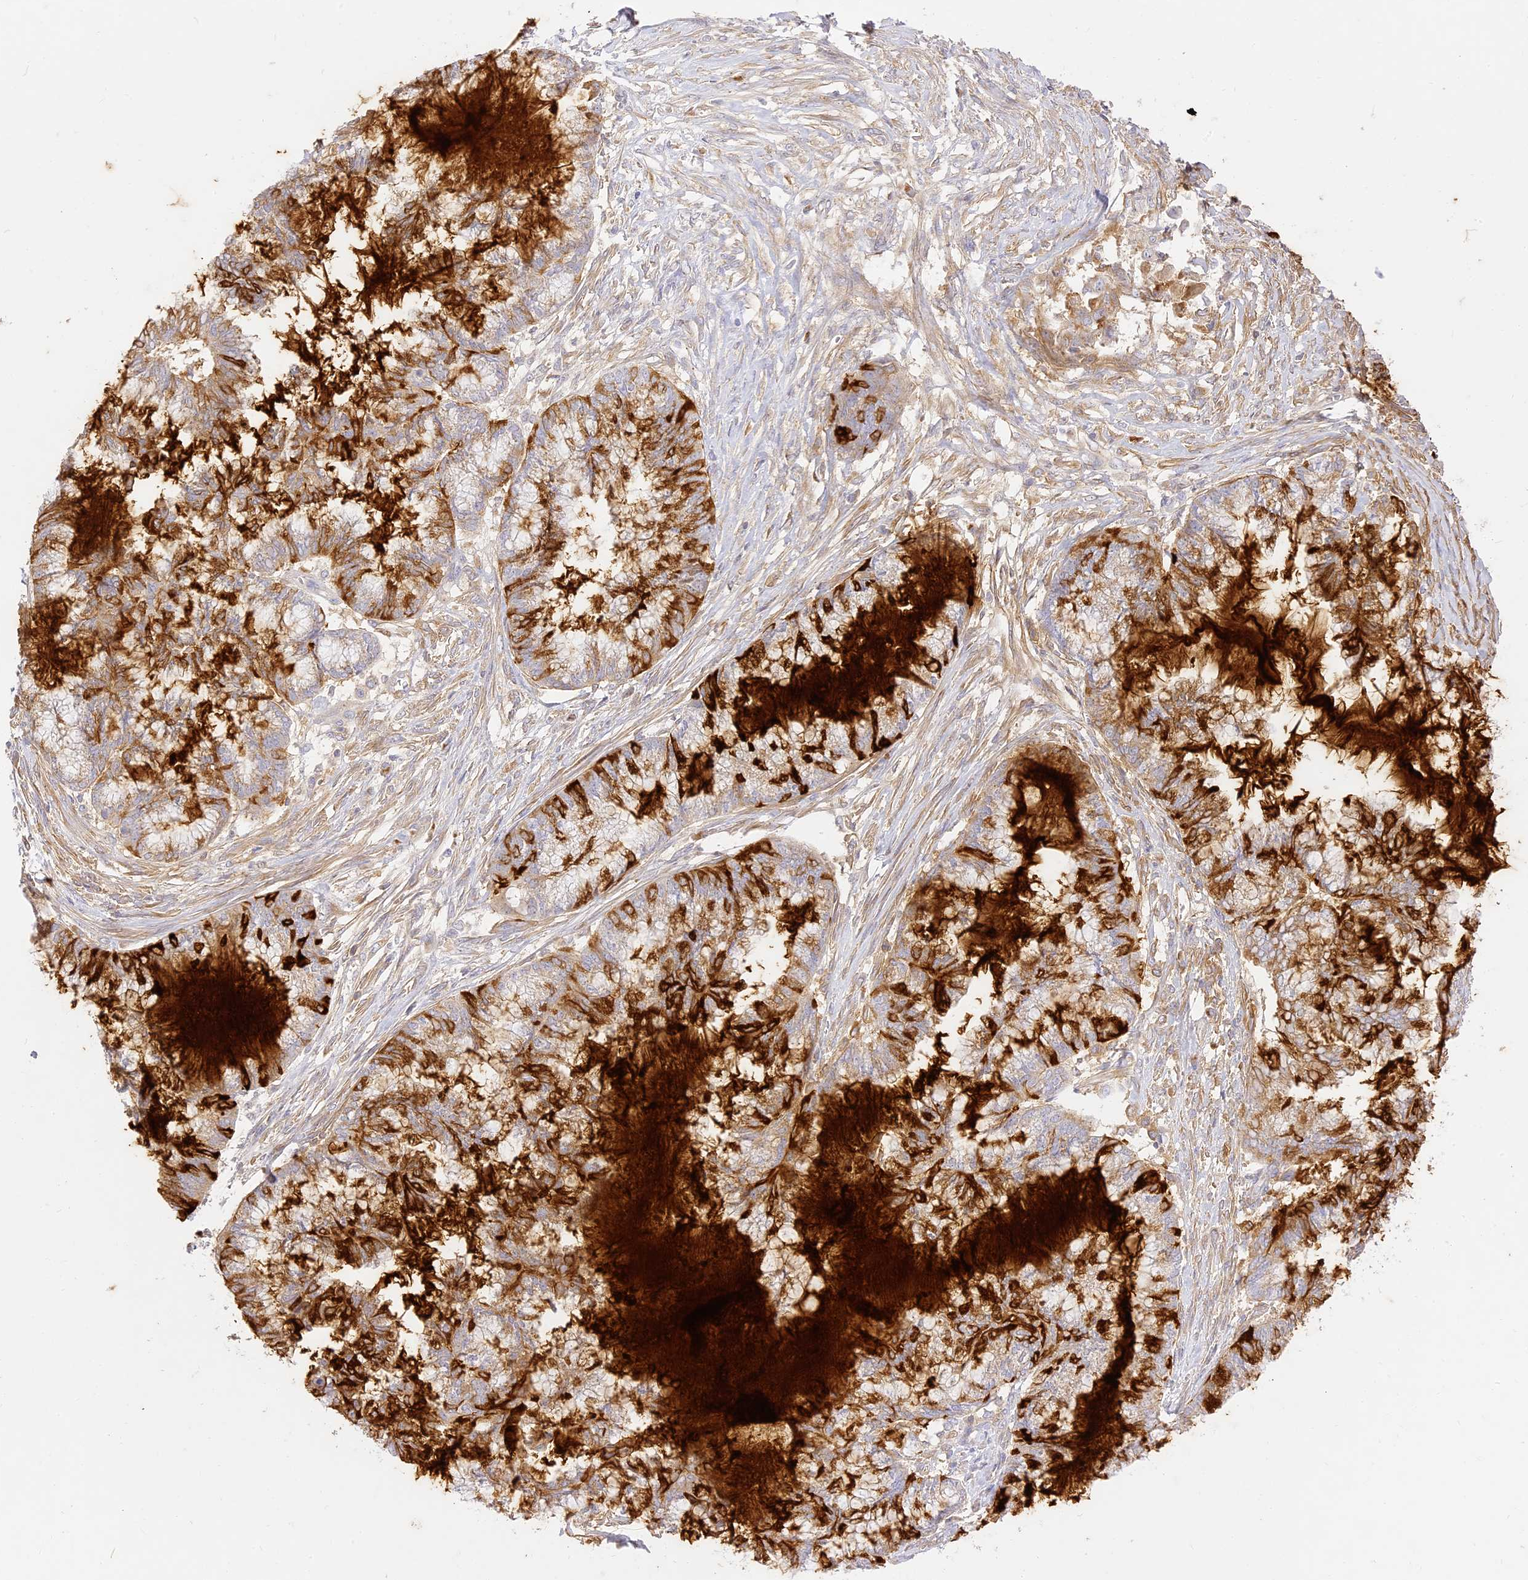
{"staining": {"intensity": "moderate", "quantity": "<25%", "location": "cytoplasmic/membranous"}, "tissue": "endometrial cancer", "cell_type": "Tumor cells", "image_type": "cancer", "snomed": [{"axis": "morphology", "description": "Adenocarcinoma, NOS"}, {"axis": "topography", "description": "Endometrium"}], "caption": "Adenocarcinoma (endometrial) stained with DAB immunohistochemistry displays low levels of moderate cytoplasmic/membranous staining in about <25% of tumor cells.", "gene": "SEC13", "patient": {"sex": "female", "age": 86}}